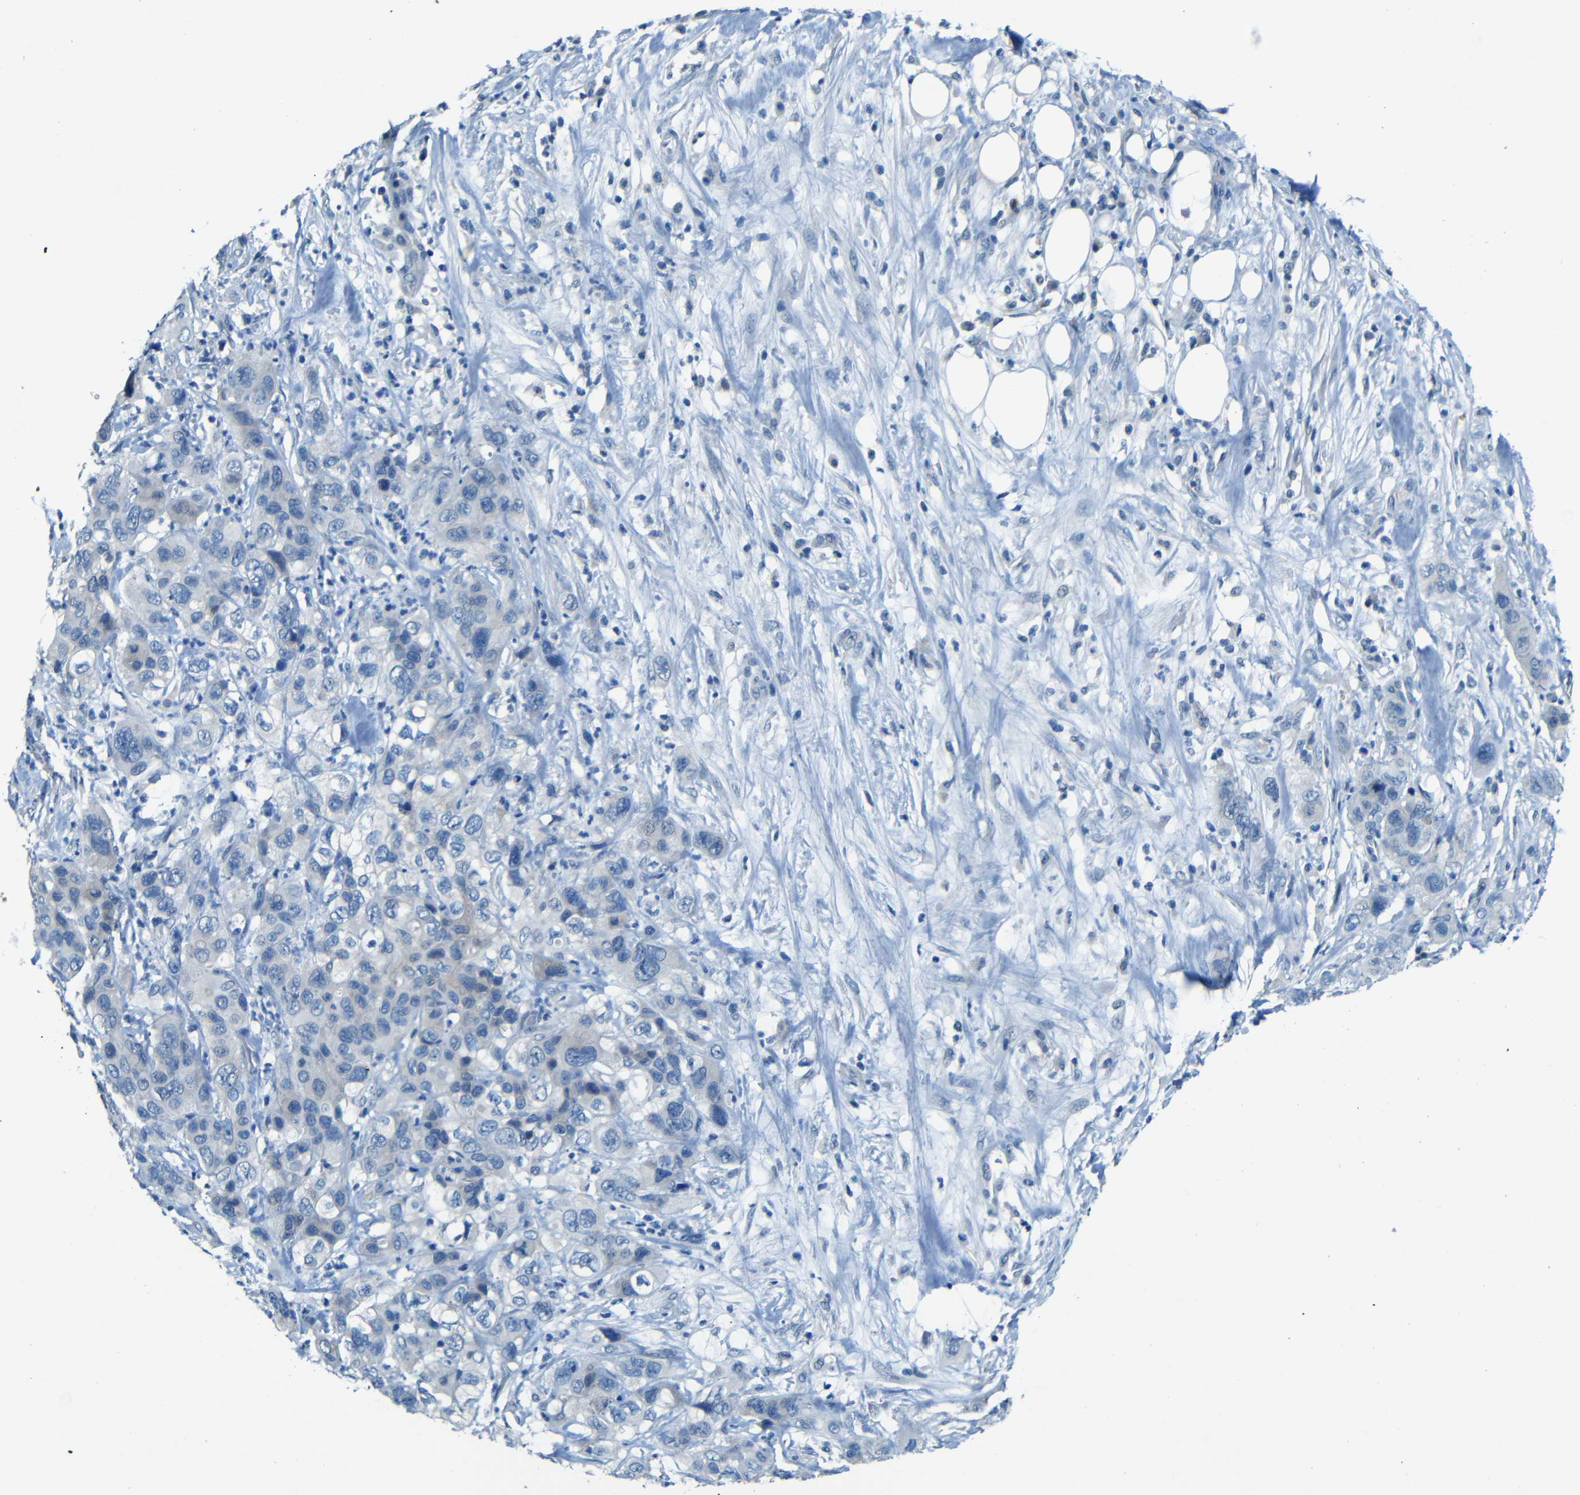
{"staining": {"intensity": "negative", "quantity": "none", "location": "none"}, "tissue": "pancreatic cancer", "cell_type": "Tumor cells", "image_type": "cancer", "snomed": [{"axis": "morphology", "description": "Adenocarcinoma, NOS"}, {"axis": "topography", "description": "Pancreas"}], "caption": "Tumor cells are negative for brown protein staining in adenocarcinoma (pancreatic). (DAB (3,3'-diaminobenzidine) immunohistochemistry (IHC) visualized using brightfield microscopy, high magnification).", "gene": "ZMAT1", "patient": {"sex": "female", "age": 71}}